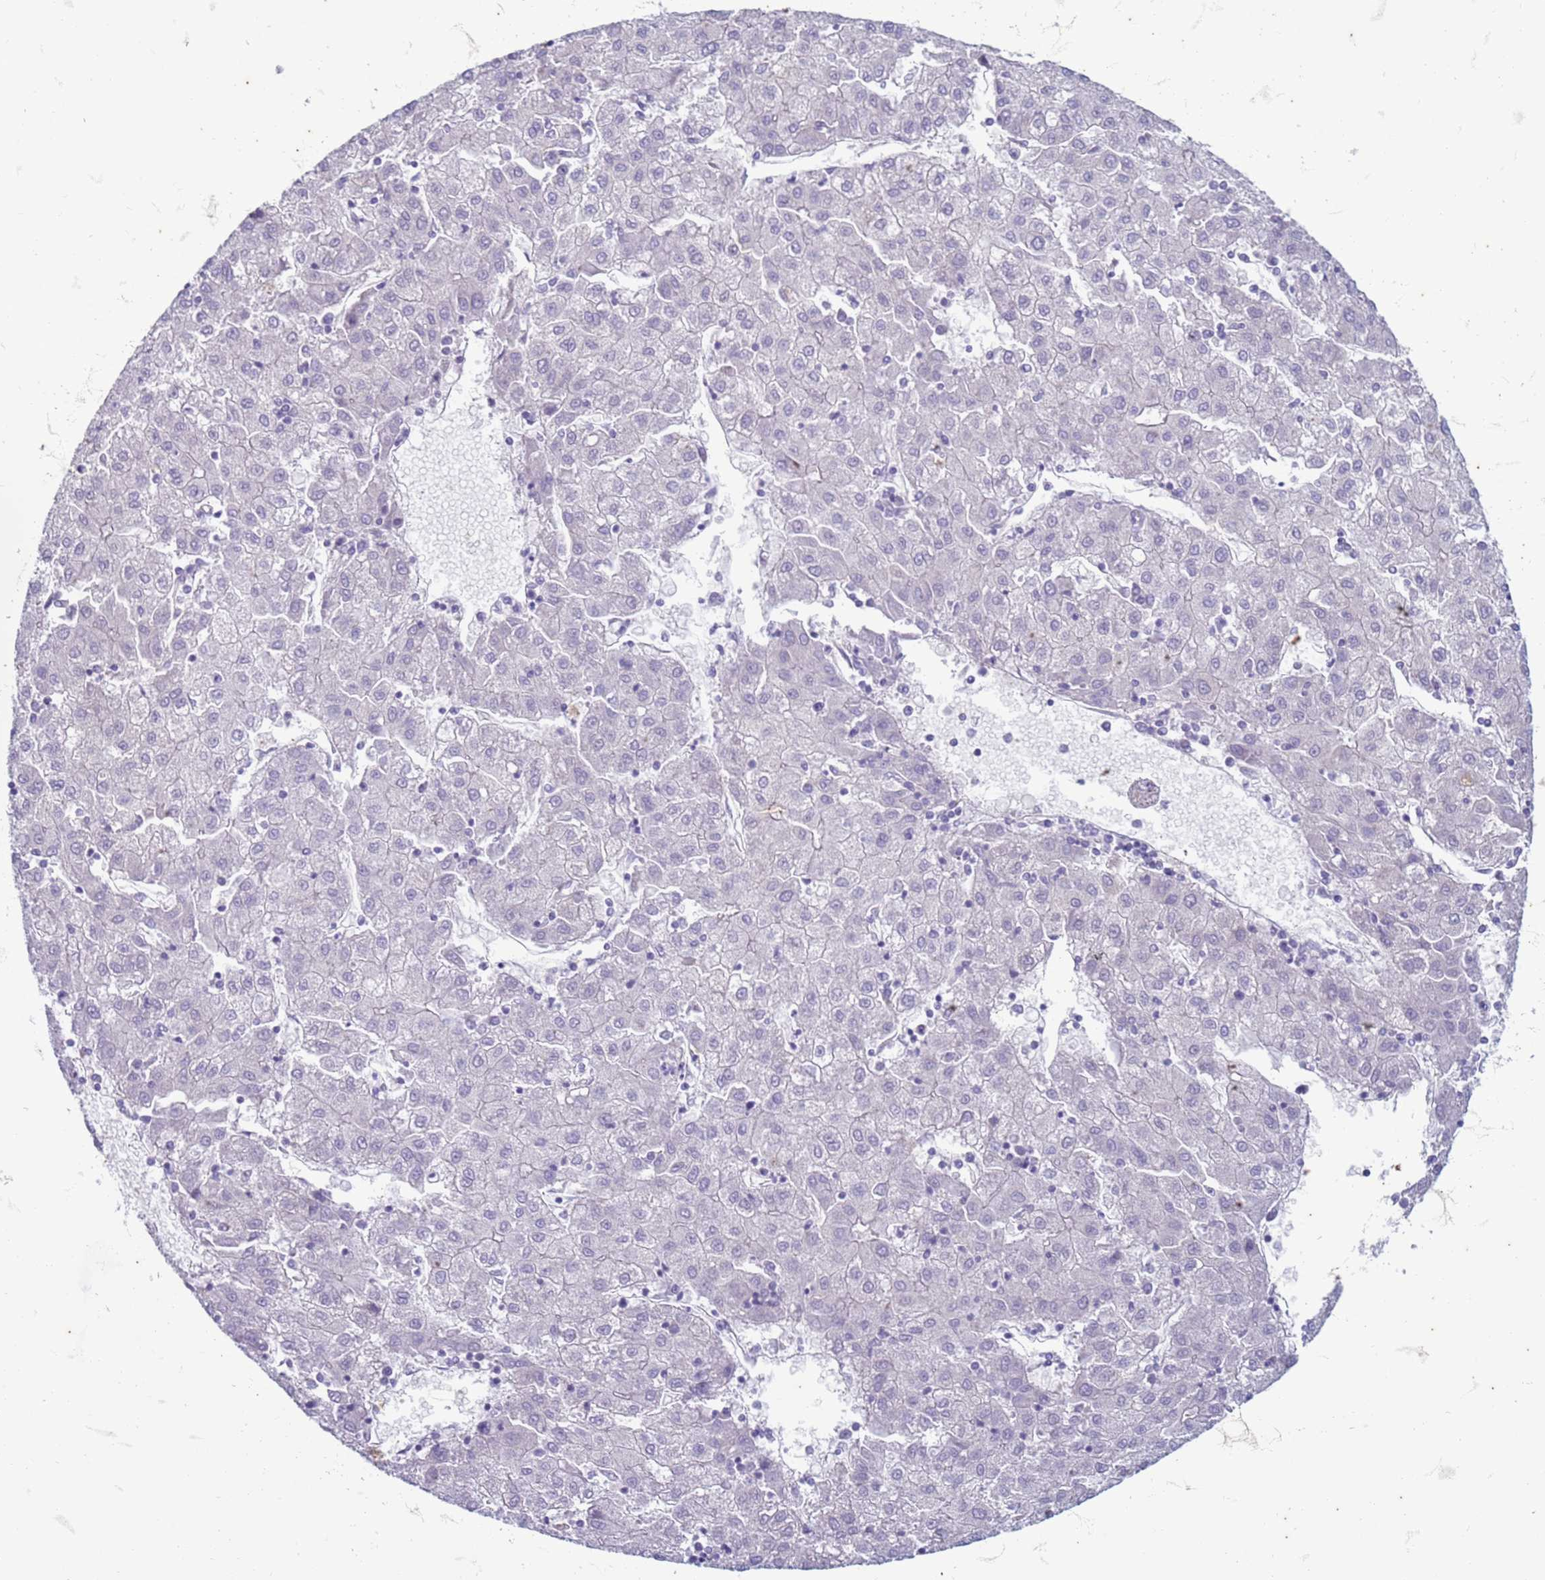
{"staining": {"intensity": "negative", "quantity": "none", "location": "none"}, "tissue": "liver cancer", "cell_type": "Tumor cells", "image_type": "cancer", "snomed": [{"axis": "morphology", "description": "Carcinoma, Hepatocellular, NOS"}, {"axis": "topography", "description": "Liver"}], "caption": "Tumor cells are negative for protein expression in human liver cancer. The staining is performed using DAB (3,3'-diaminobenzidine) brown chromogen with nuclei counter-stained in using hematoxylin.", "gene": "SUCO", "patient": {"sex": "male", "age": 72}}